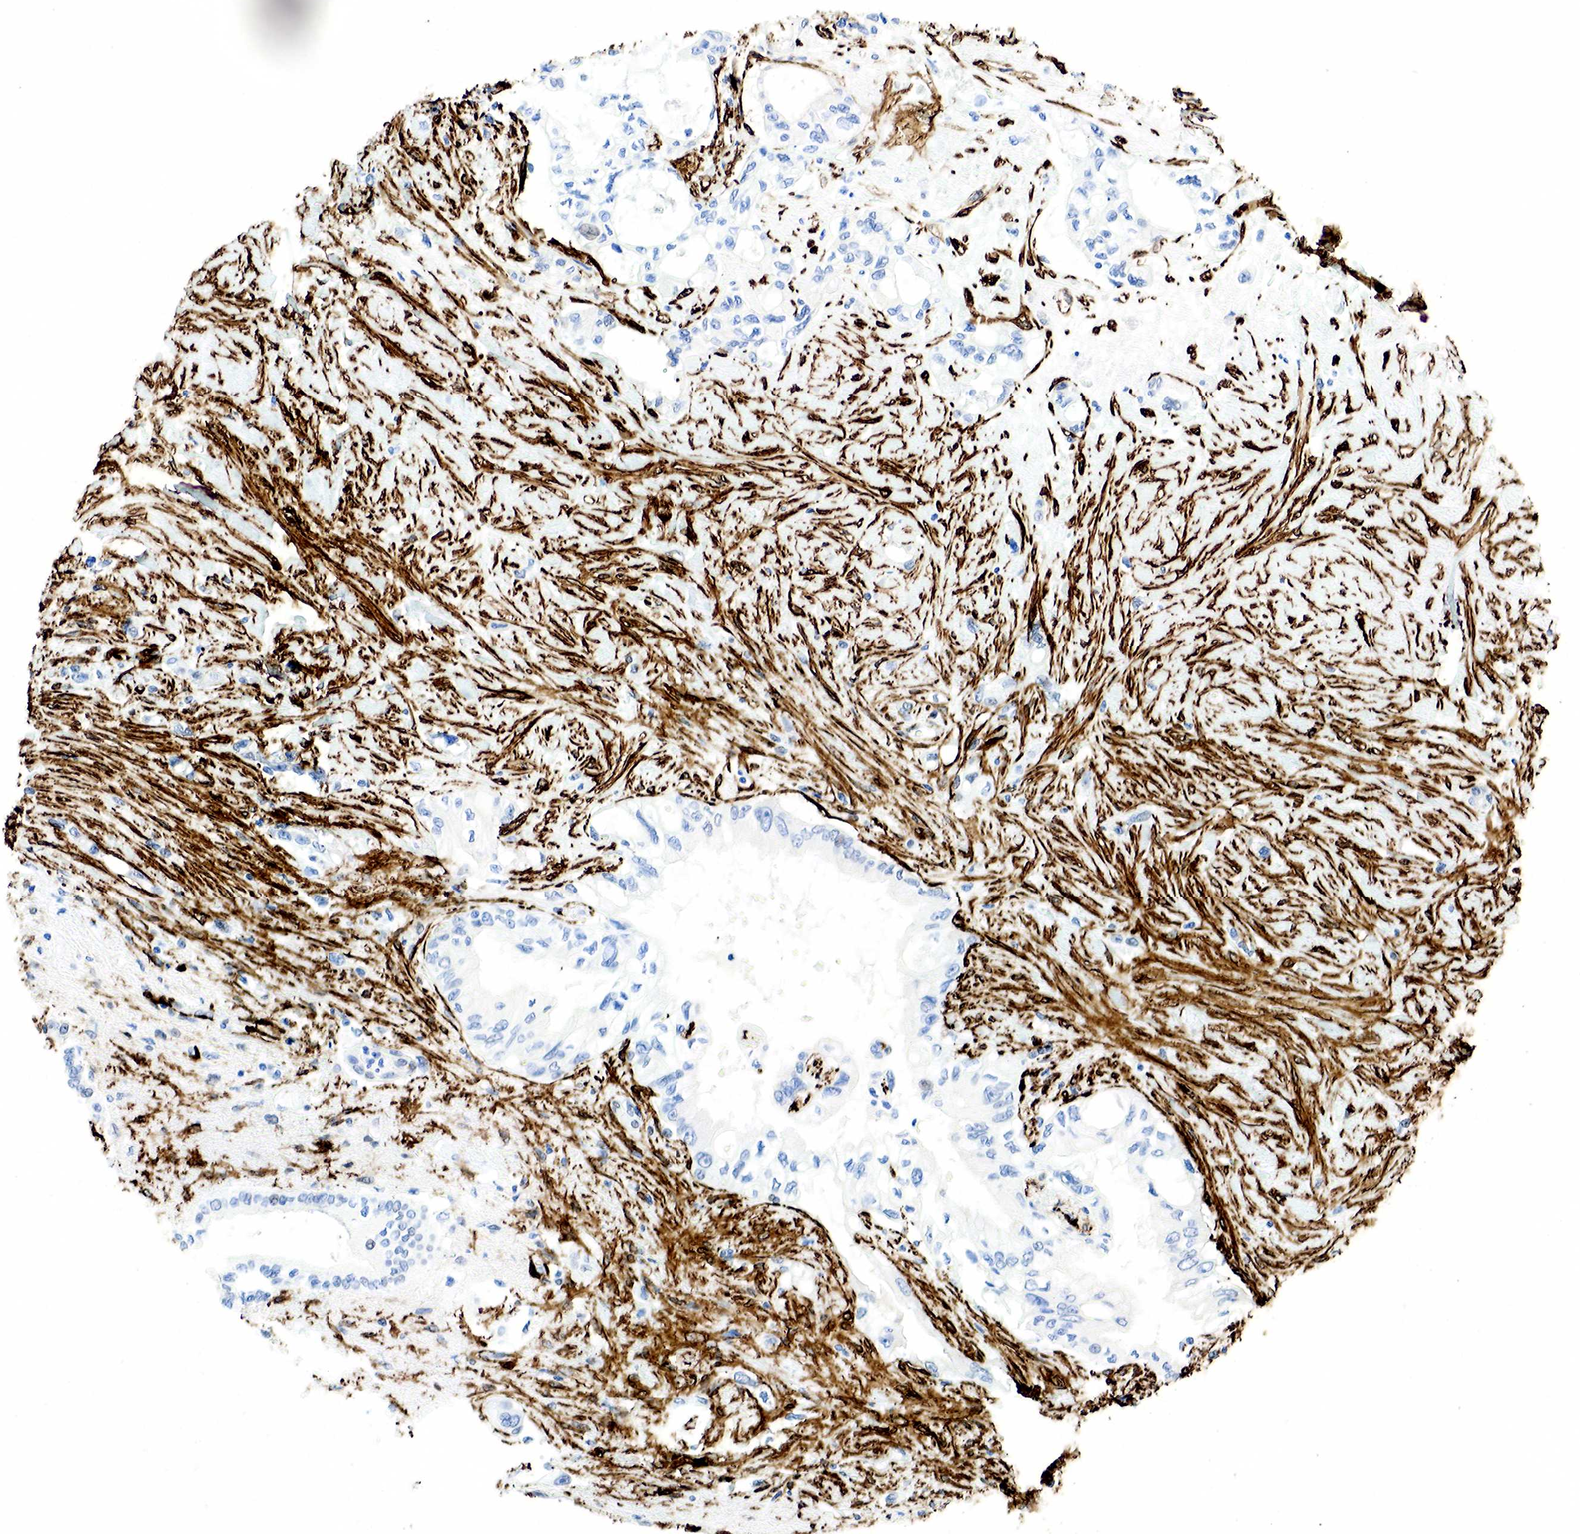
{"staining": {"intensity": "negative", "quantity": "none", "location": "none"}, "tissue": "pancreatic cancer", "cell_type": "Tumor cells", "image_type": "cancer", "snomed": [{"axis": "morphology", "description": "Adenocarcinoma, NOS"}, {"axis": "topography", "description": "Pancreas"}], "caption": "This is an IHC photomicrograph of pancreatic cancer. There is no expression in tumor cells.", "gene": "ACTA2", "patient": {"sex": "female", "age": 70}}